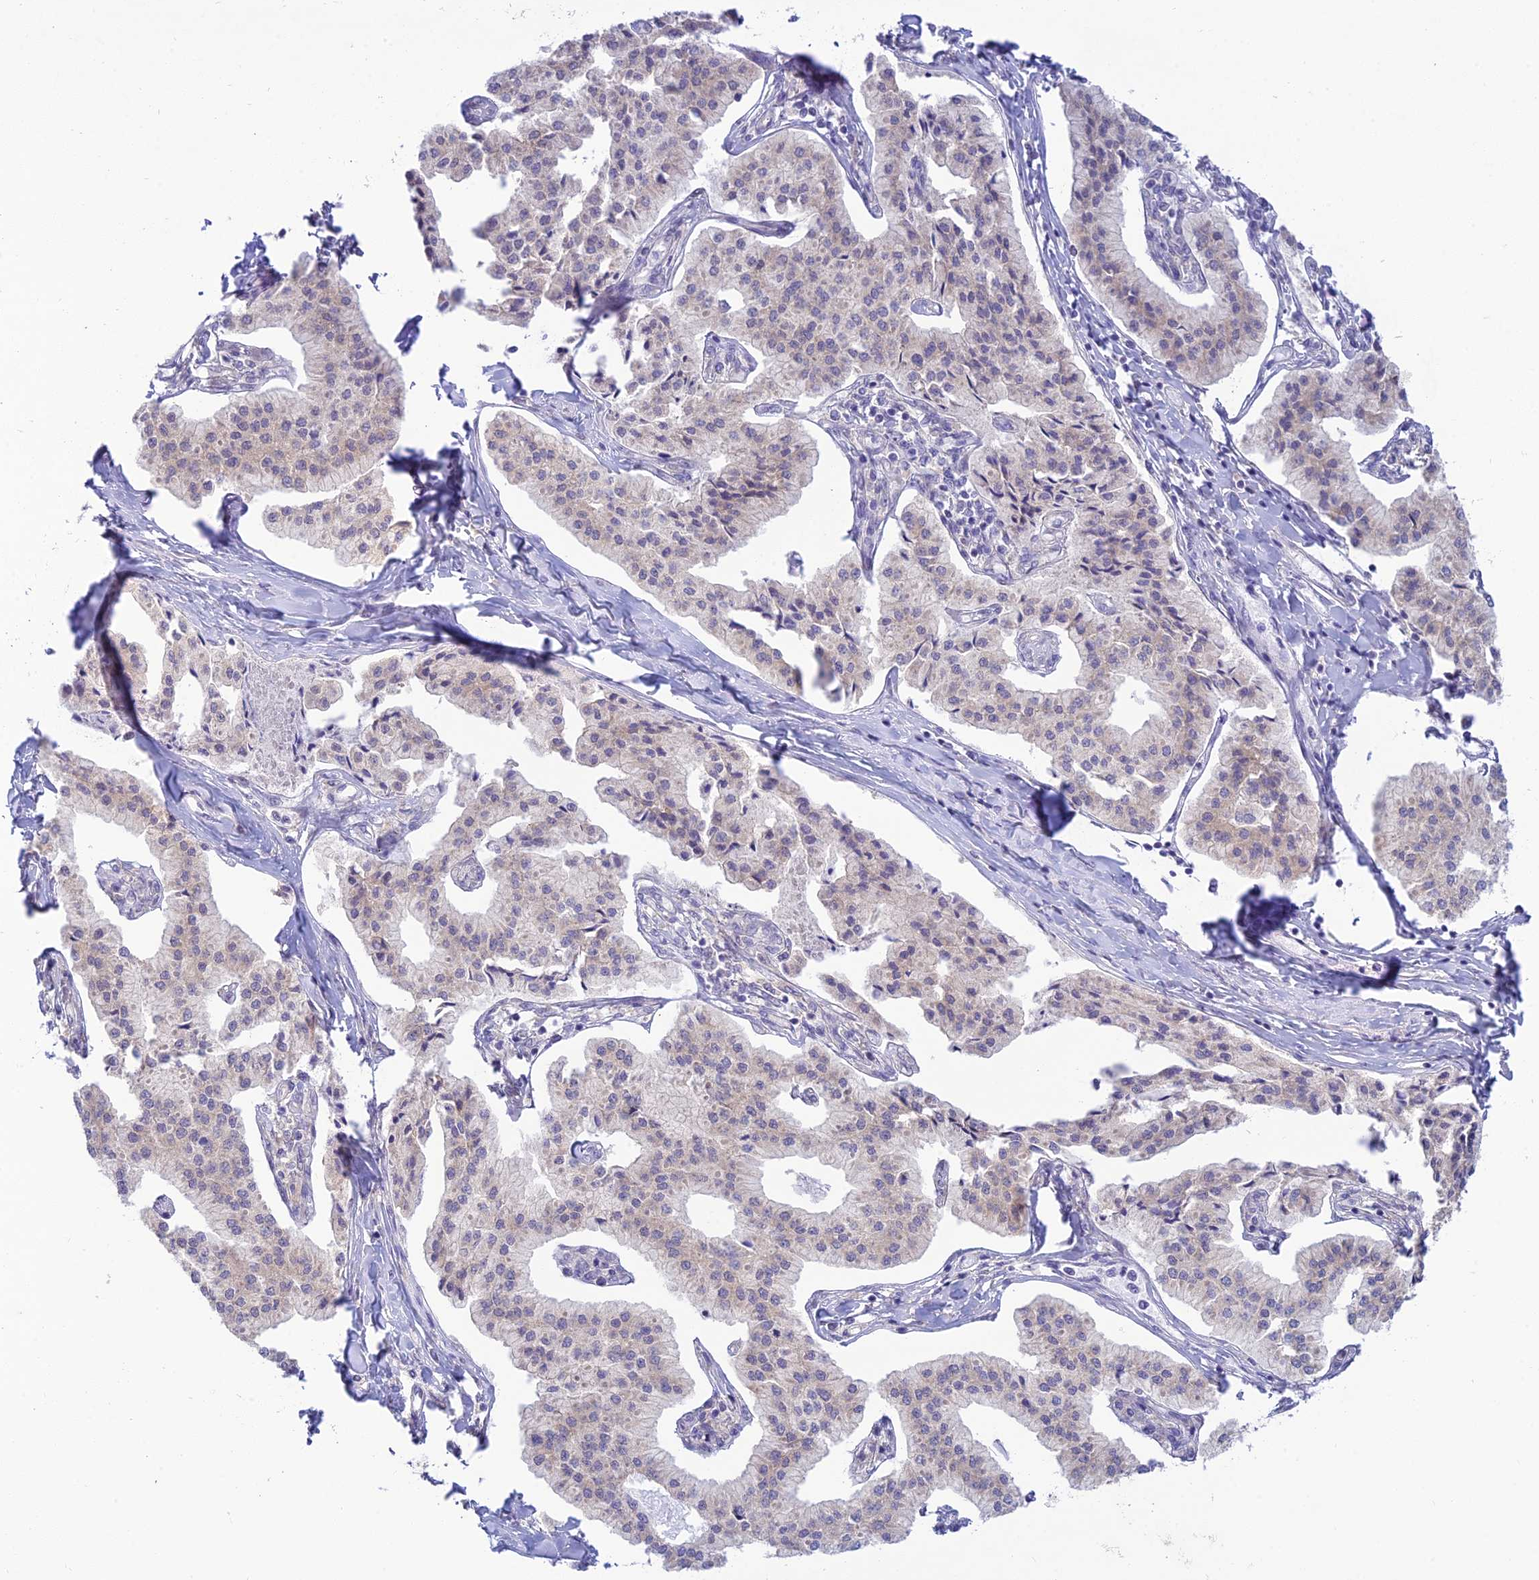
{"staining": {"intensity": "negative", "quantity": "none", "location": "none"}, "tissue": "pancreatic cancer", "cell_type": "Tumor cells", "image_type": "cancer", "snomed": [{"axis": "morphology", "description": "Adenocarcinoma, NOS"}, {"axis": "topography", "description": "Pancreas"}], "caption": "Protein analysis of pancreatic cancer (adenocarcinoma) shows no significant positivity in tumor cells.", "gene": "SKIC8", "patient": {"sex": "female", "age": 50}}